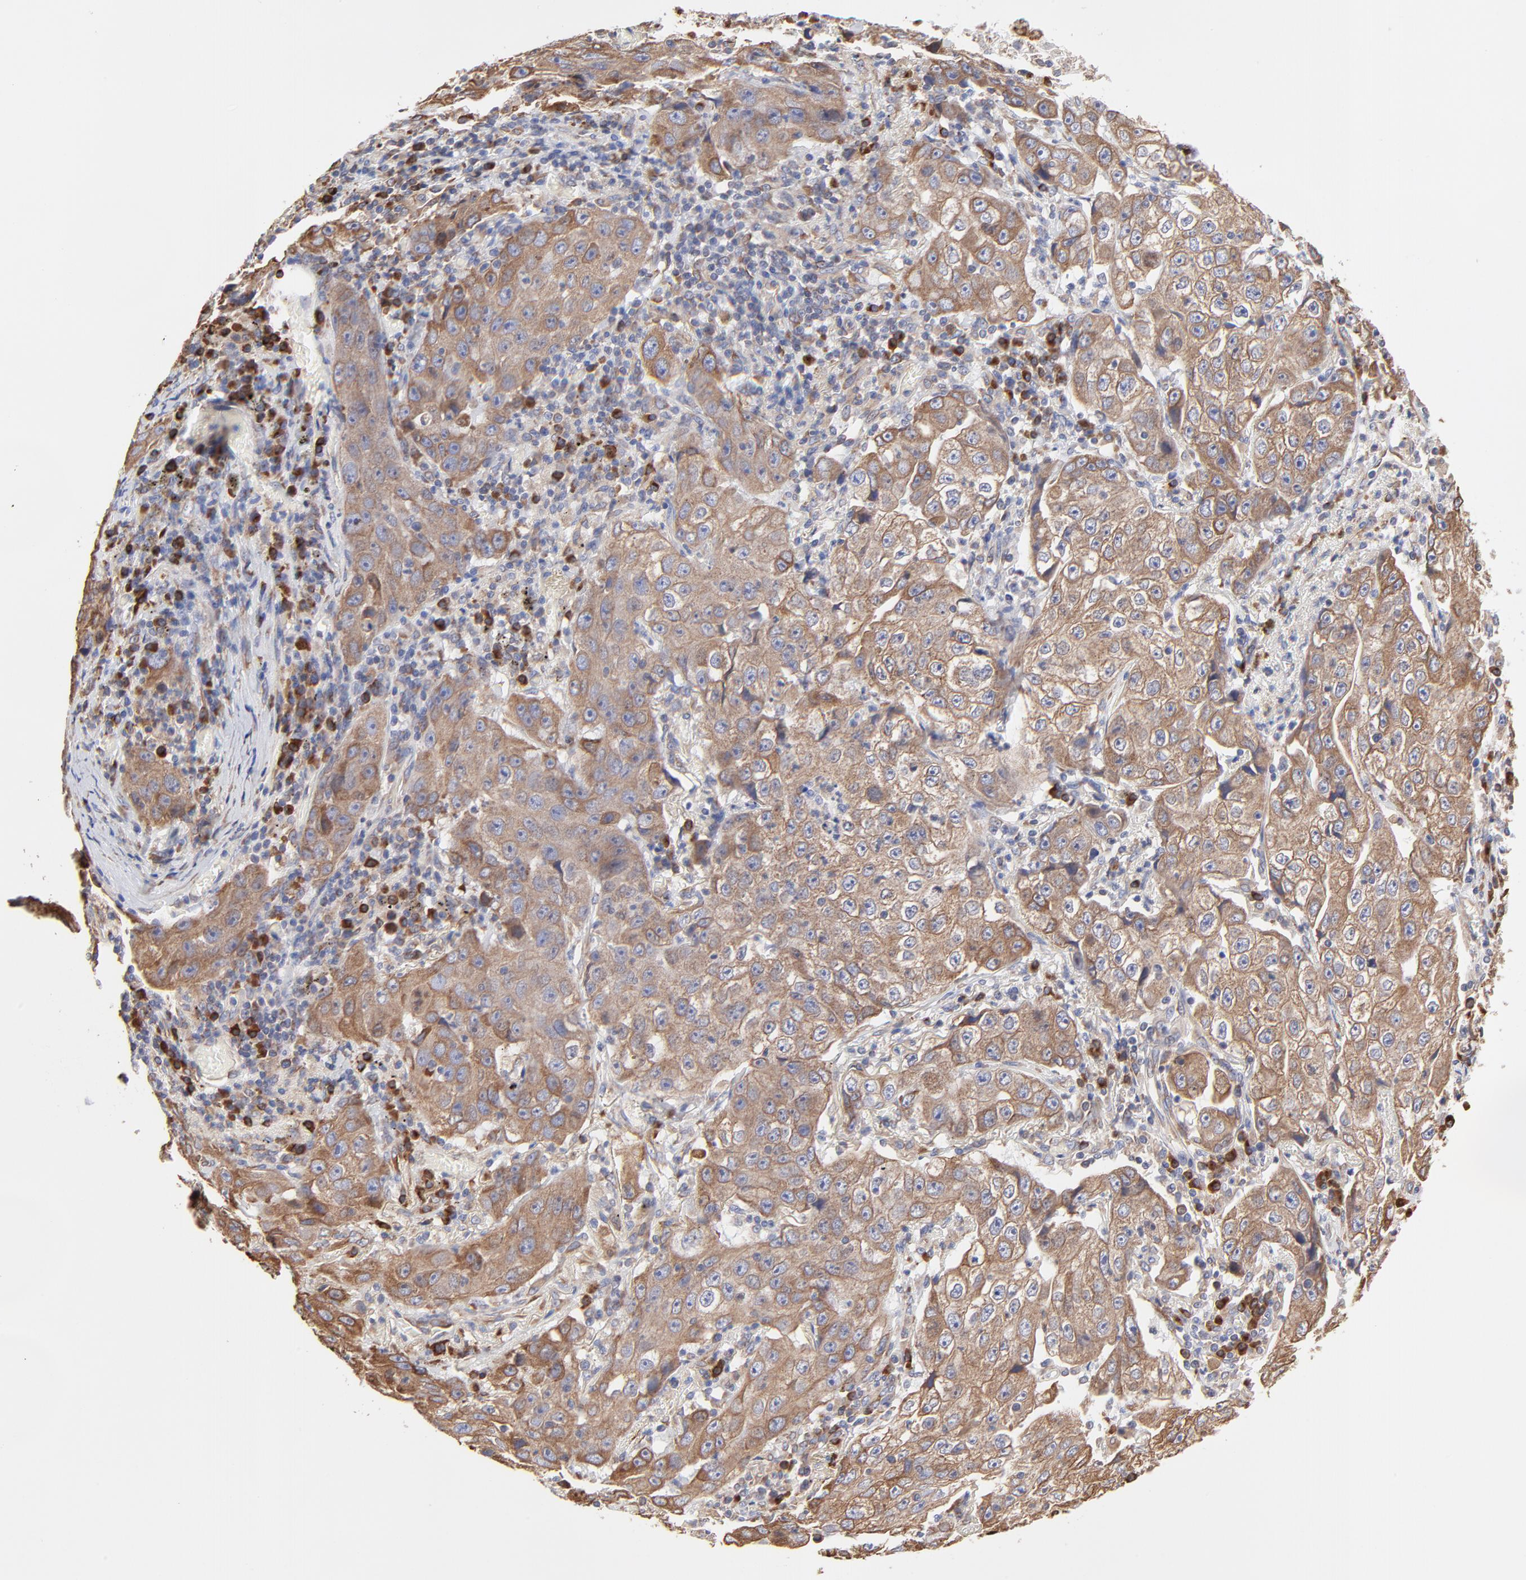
{"staining": {"intensity": "moderate", "quantity": ">75%", "location": "cytoplasmic/membranous"}, "tissue": "lung cancer", "cell_type": "Tumor cells", "image_type": "cancer", "snomed": [{"axis": "morphology", "description": "Squamous cell carcinoma, NOS"}, {"axis": "topography", "description": "Lung"}], "caption": "Immunohistochemical staining of lung cancer (squamous cell carcinoma) demonstrates medium levels of moderate cytoplasmic/membranous expression in approximately >75% of tumor cells. The staining was performed using DAB, with brown indicating positive protein expression. Nuclei are stained blue with hematoxylin.", "gene": "LMAN1", "patient": {"sex": "male", "age": 64}}